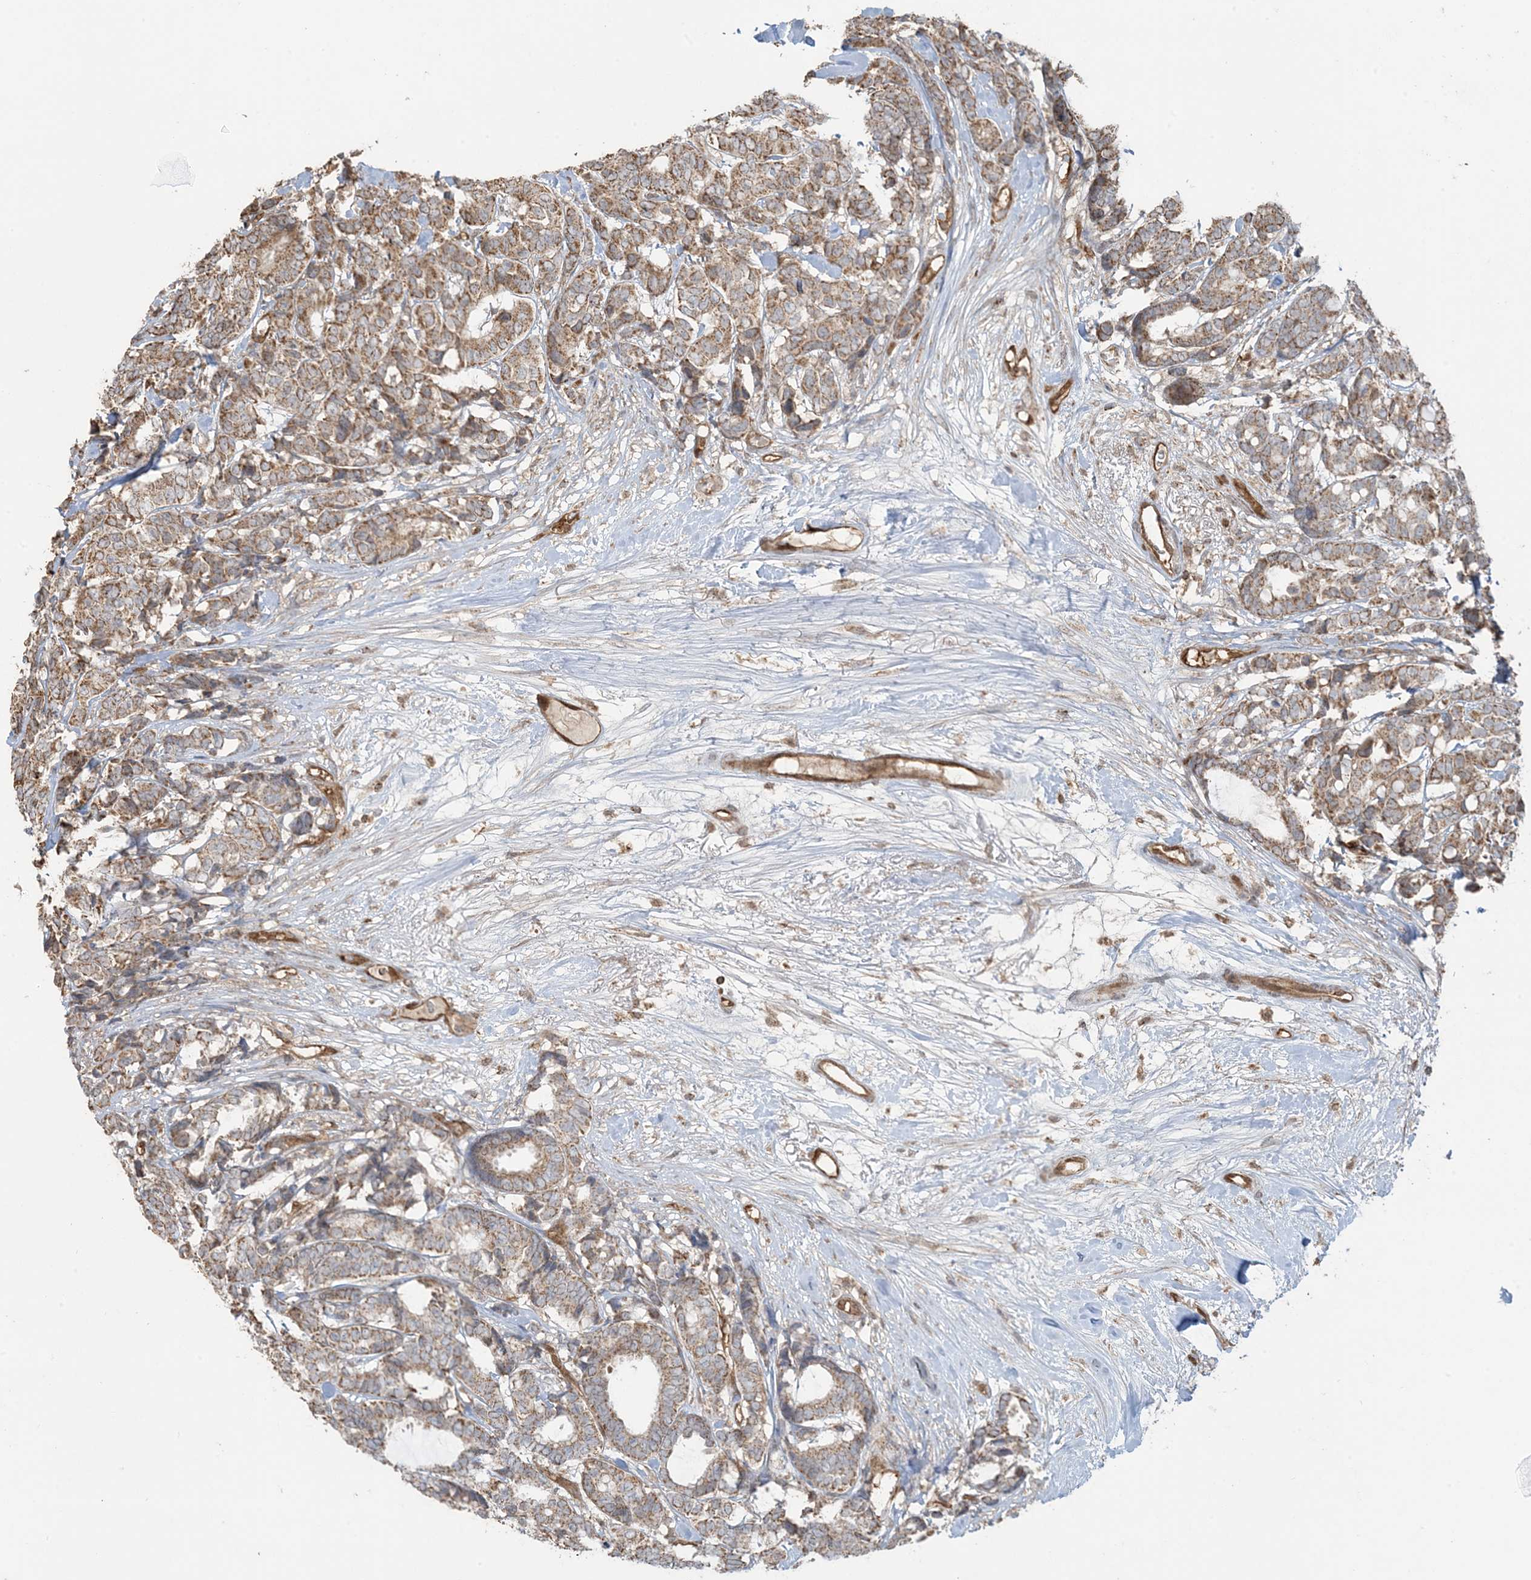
{"staining": {"intensity": "moderate", "quantity": ">75%", "location": "cytoplasmic/membranous"}, "tissue": "breast cancer", "cell_type": "Tumor cells", "image_type": "cancer", "snomed": [{"axis": "morphology", "description": "Duct carcinoma"}, {"axis": "topography", "description": "Breast"}], "caption": "Tumor cells demonstrate medium levels of moderate cytoplasmic/membranous expression in about >75% of cells in human infiltrating ductal carcinoma (breast).", "gene": "PPM1F", "patient": {"sex": "female", "age": 87}}